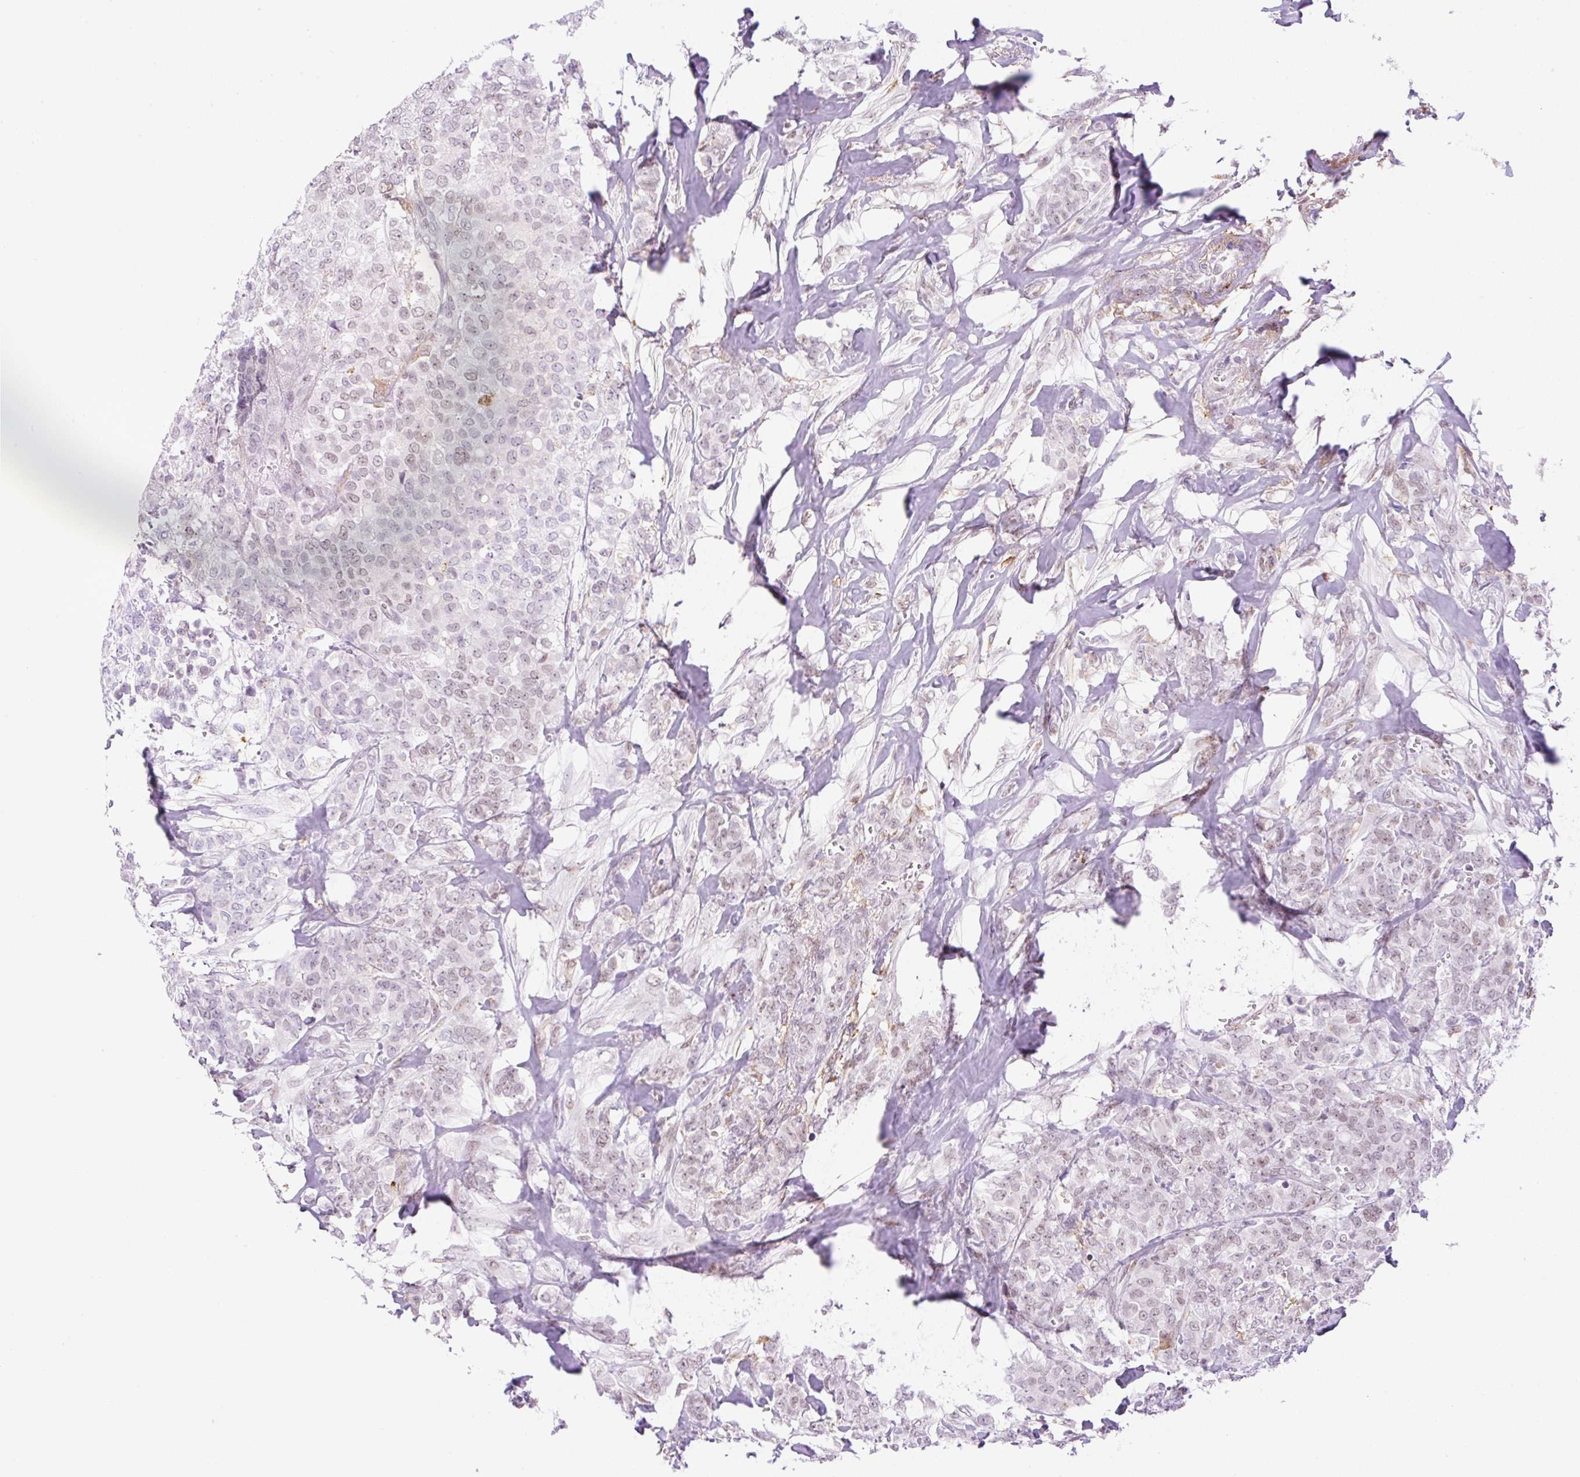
{"staining": {"intensity": "weak", "quantity": "25%-75%", "location": "nuclear"}, "tissue": "breast cancer", "cell_type": "Tumor cells", "image_type": "cancer", "snomed": [{"axis": "morphology", "description": "Lobular carcinoma"}, {"axis": "topography", "description": "Breast"}], "caption": "There is low levels of weak nuclear expression in tumor cells of breast cancer, as demonstrated by immunohistochemical staining (brown color).", "gene": "PALM3", "patient": {"sex": "female", "age": 91}}